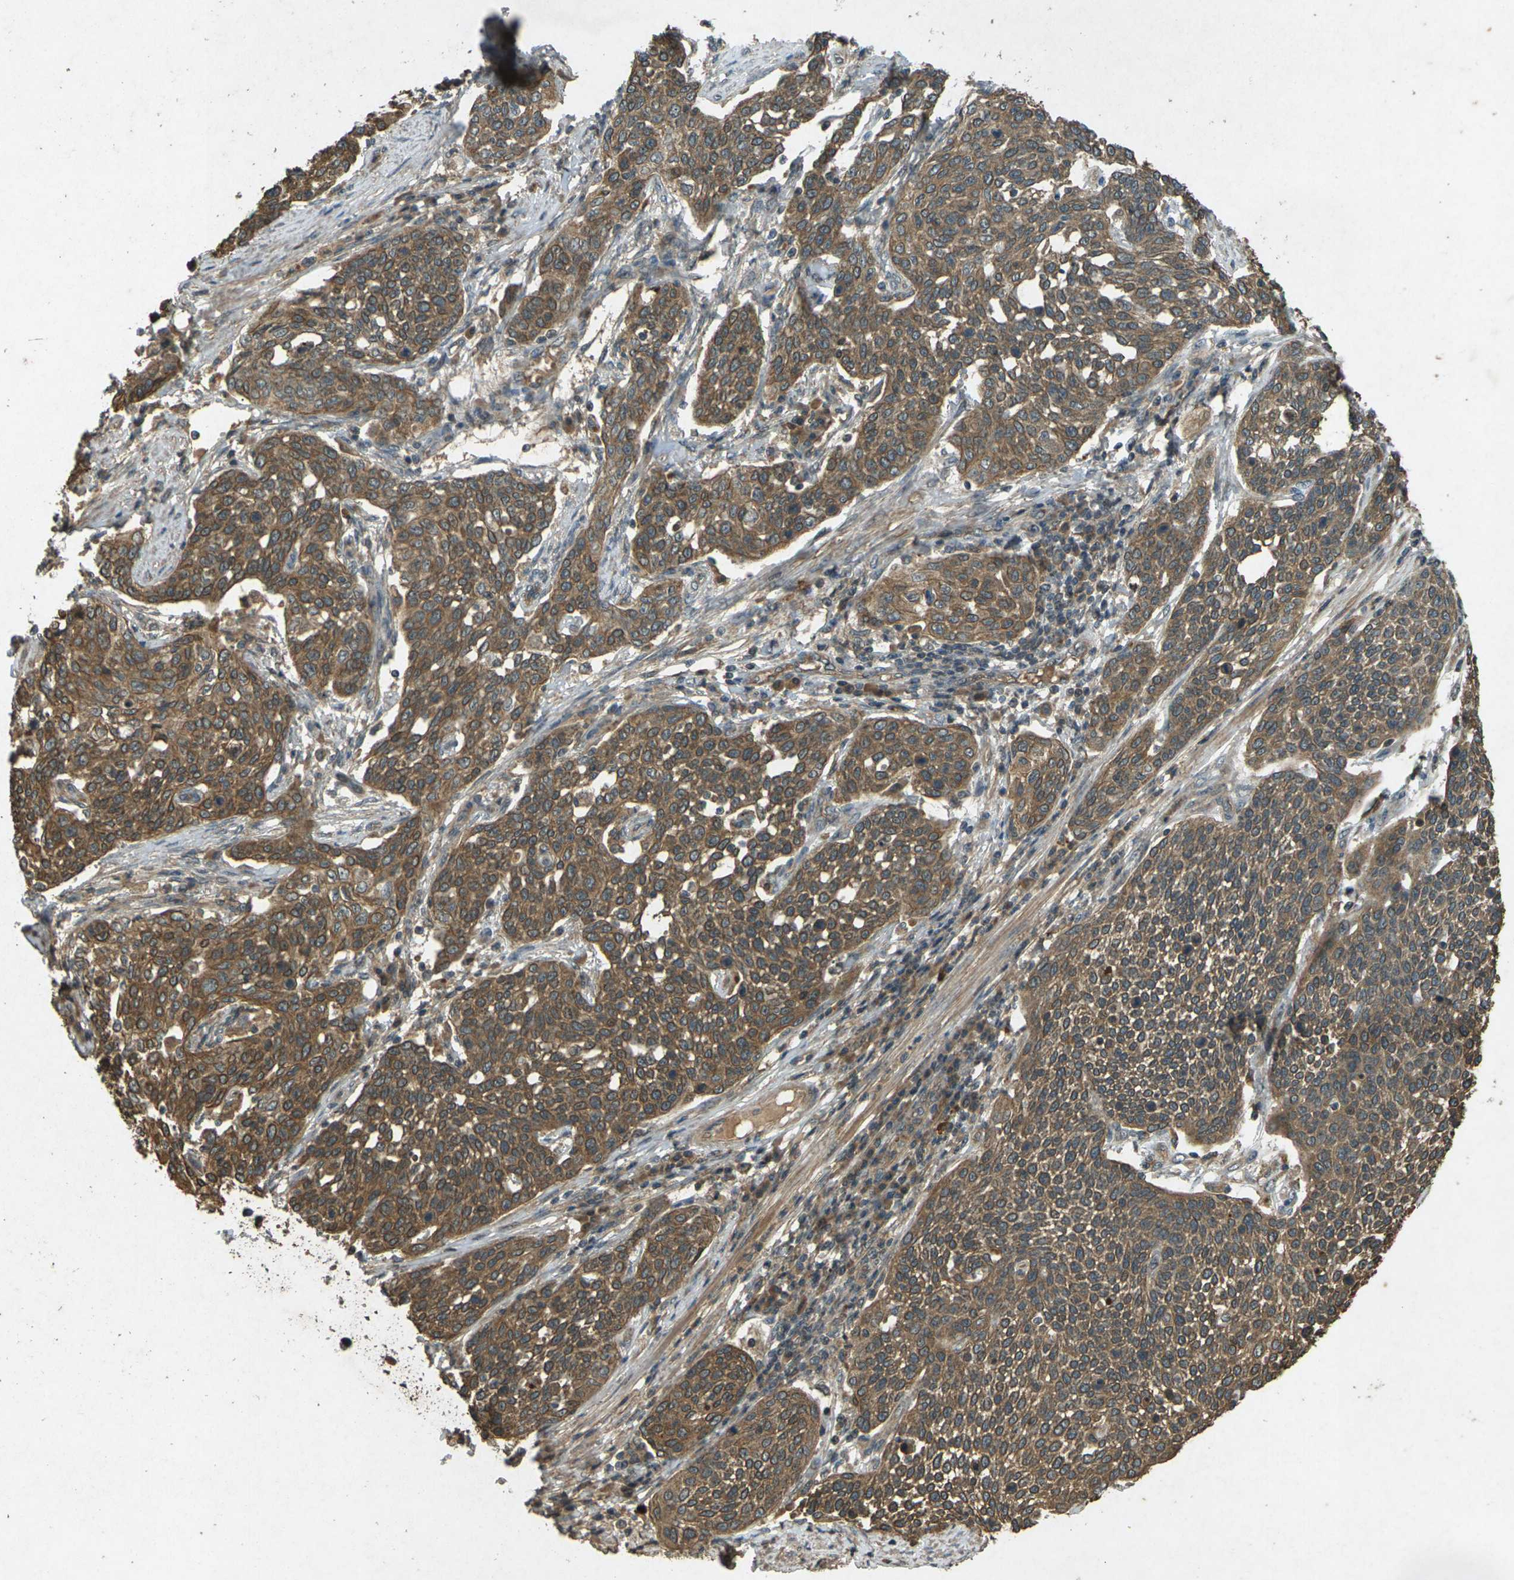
{"staining": {"intensity": "moderate", "quantity": ">75%", "location": "cytoplasmic/membranous,nuclear"}, "tissue": "cervical cancer", "cell_type": "Tumor cells", "image_type": "cancer", "snomed": [{"axis": "morphology", "description": "Squamous cell carcinoma, NOS"}, {"axis": "topography", "description": "Cervix"}], "caption": "Protein analysis of cervical squamous cell carcinoma tissue shows moderate cytoplasmic/membranous and nuclear expression in about >75% of tumor cells. (Stains: DAB (3,3'-diaminobenzidine) in brown, nuclei in blue, Microscopy: brightfield microscopy at high magnification).", "gene": "TAP1", "patient": {"sex": "female", "age": 34}}